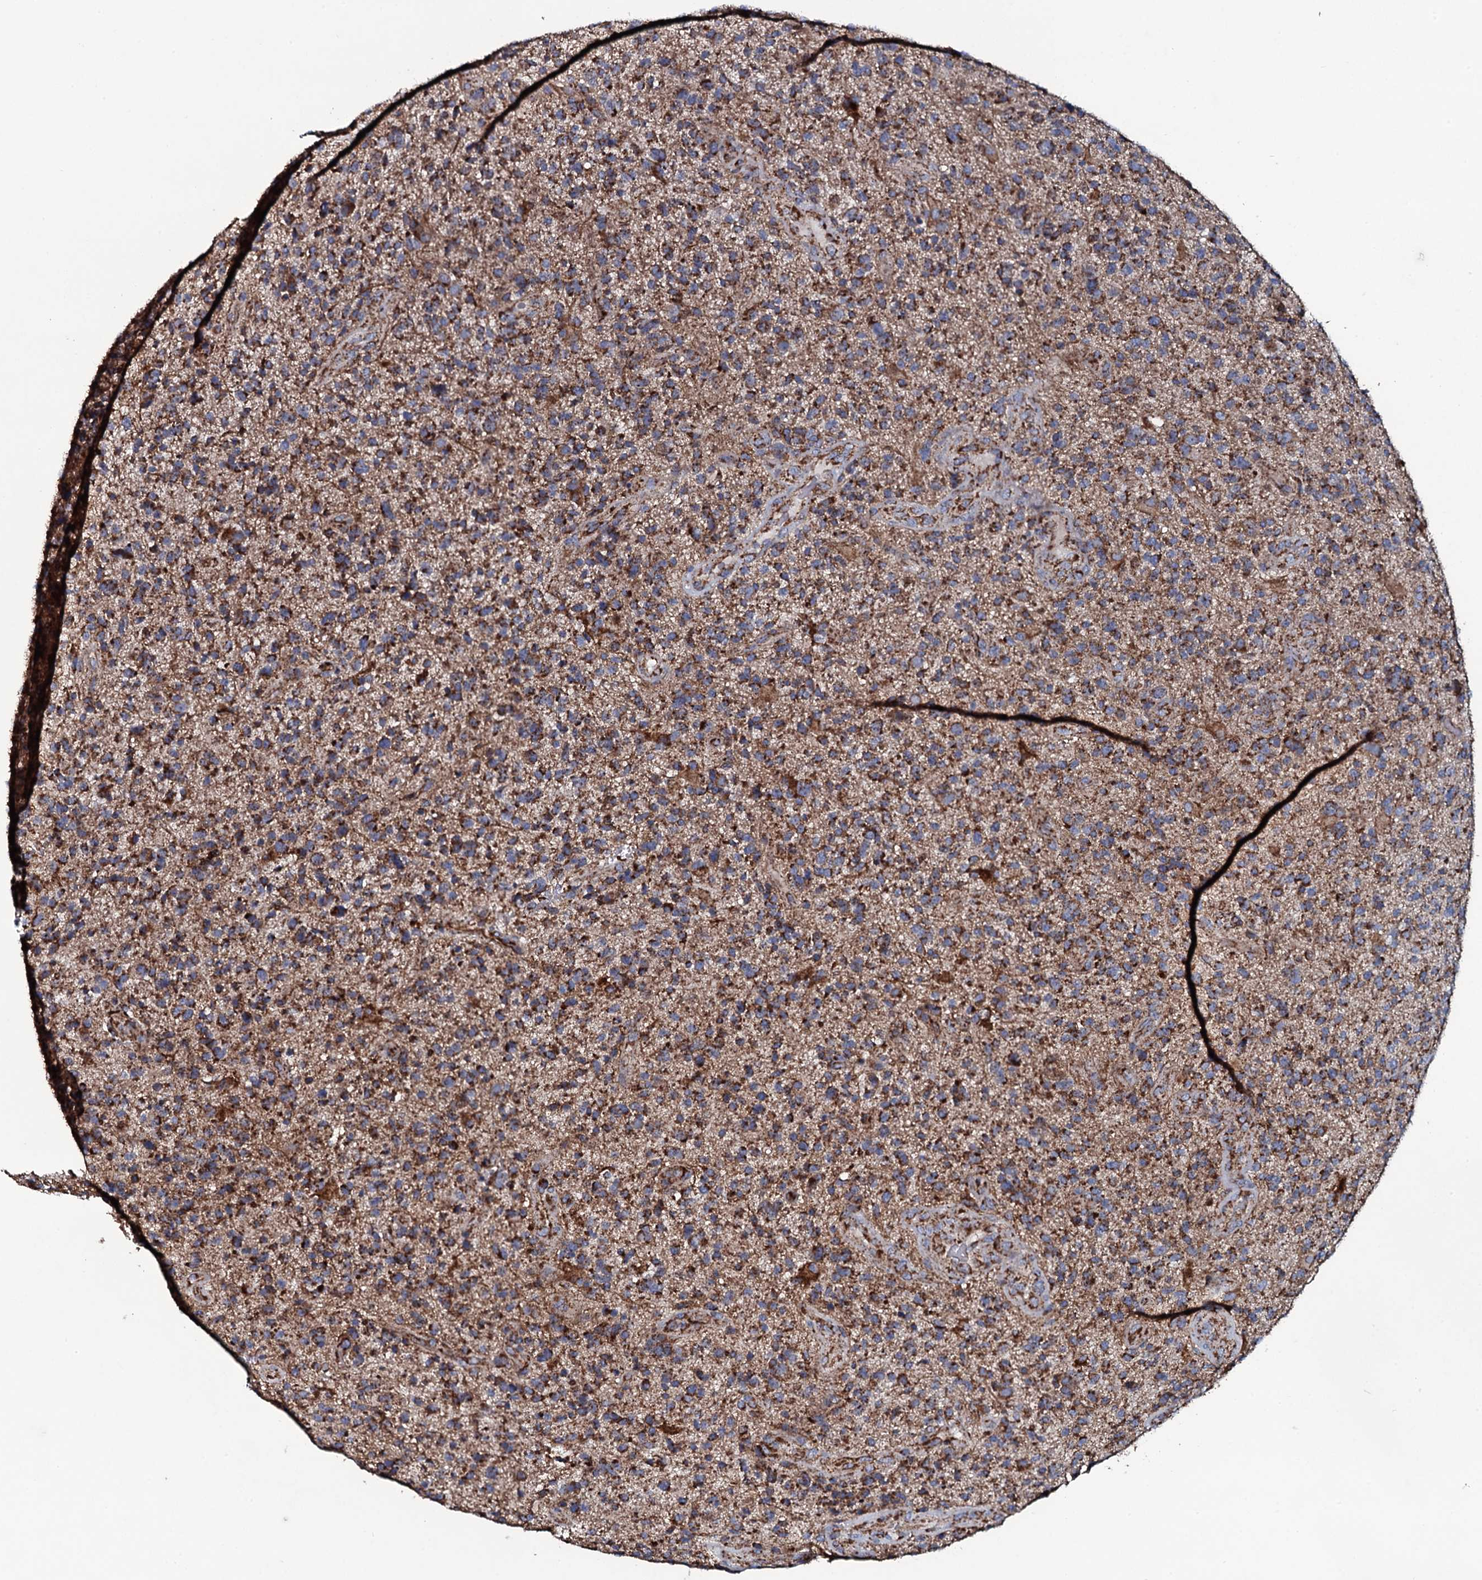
{"staining": {"intensity": "moderate", "quantity": ">75%", "location": "cytoplasmic/membranous"}, "tissue": "glioma", "cell_type": "Tumor cells", "image_type": "cancer", "snomed": [{"axis": "morphology", "description": "Glioma, malignant, High grade"}, {"axis": "topography", "description": "Brain"}], "caption": "Immunohistochemistry (IHC) of glioma exhibits medium levels of moderate cytoplasmic/membranous expression in about >75% of tumor cells.", "gene": "EVC2", "patient": {"sex": "male", "age": 47}}